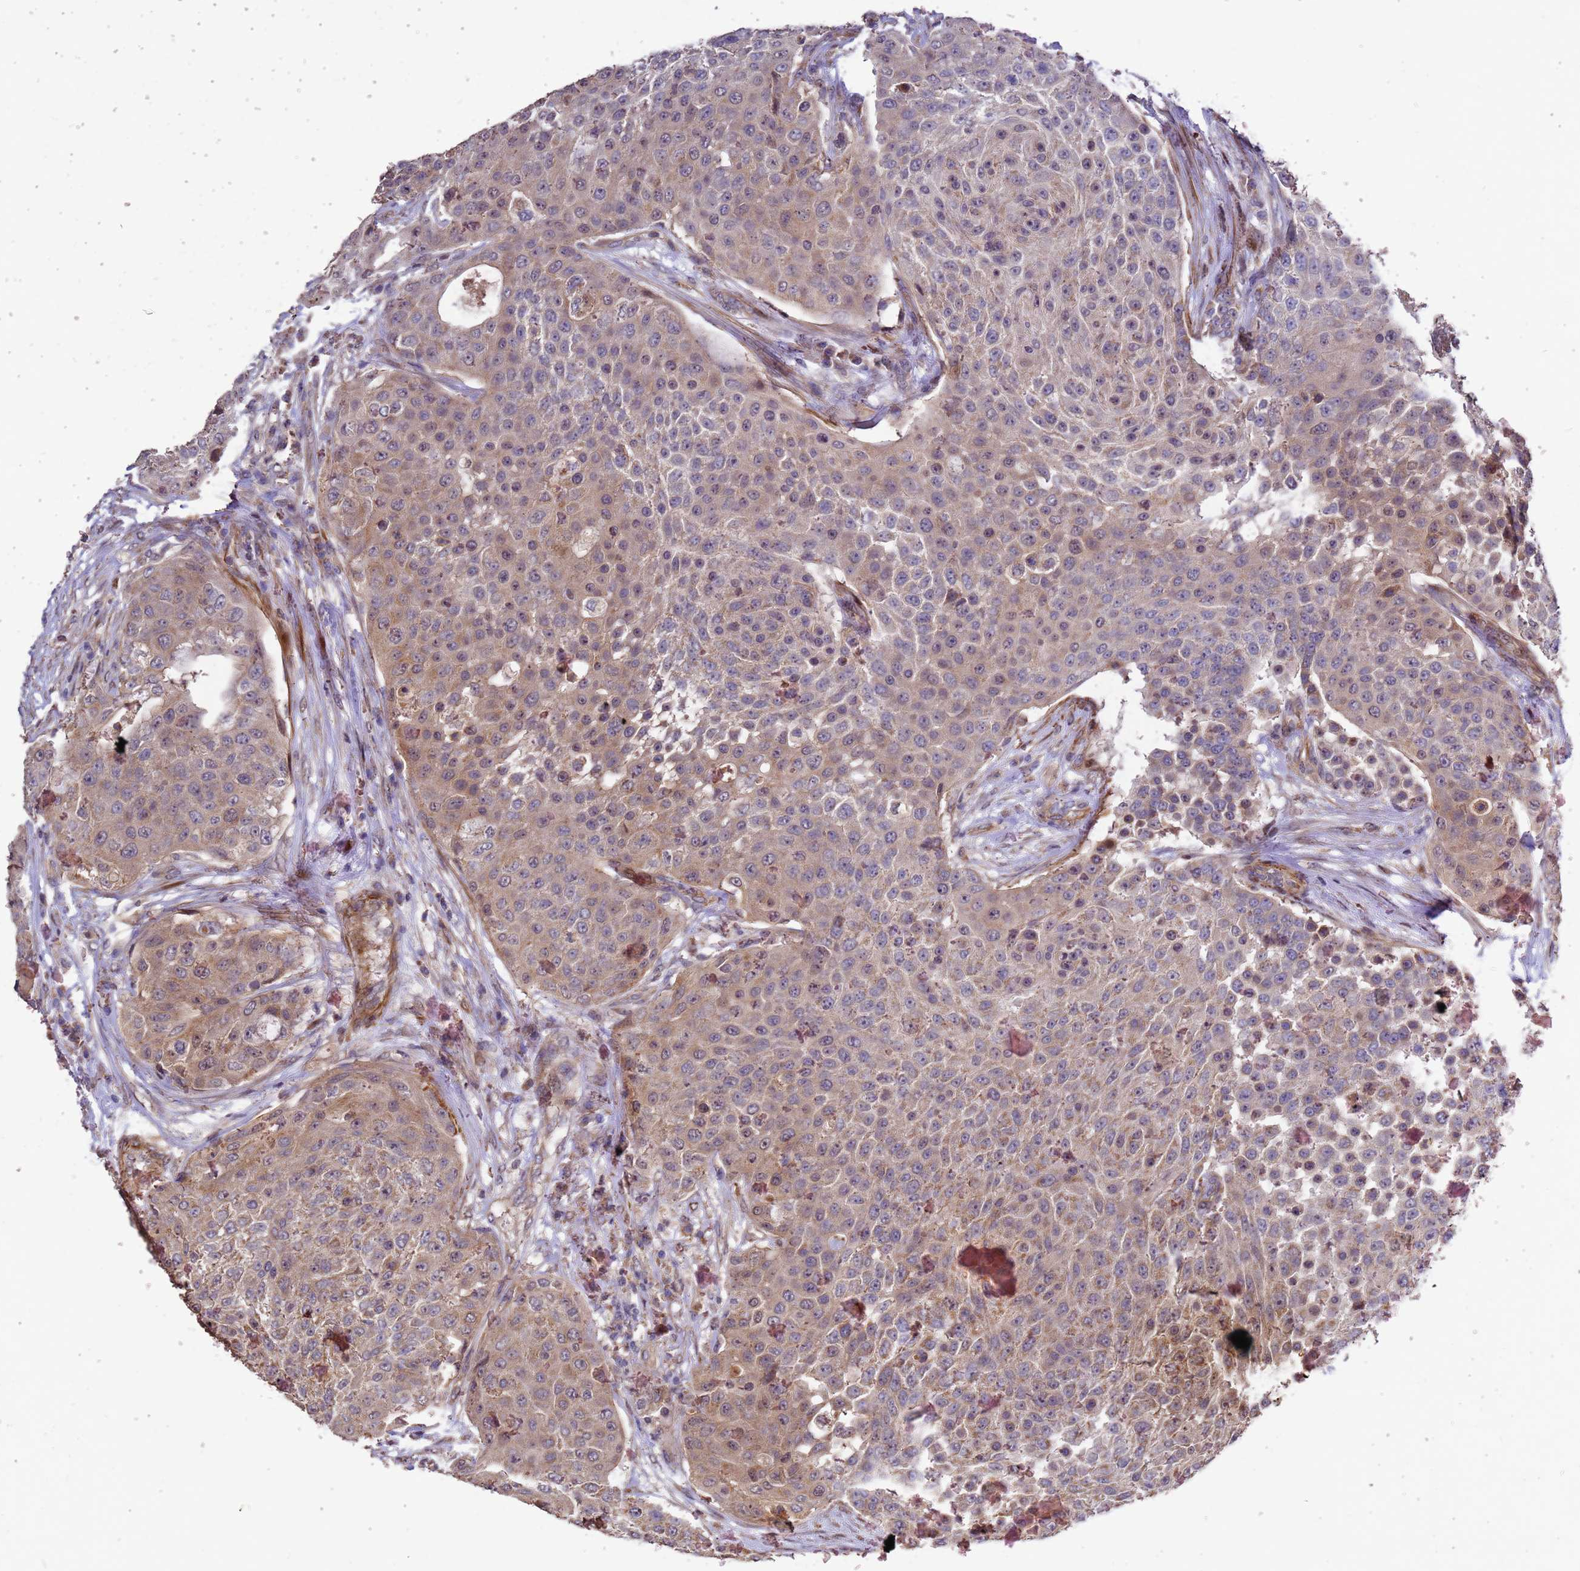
{"staining": {"intensity": "moderate", "quantity": ">75%", "location": "cytoplasmic/membranous"}, "tissue": "urothelial cancer", "cell_type": "Tumor cells", "image_type": "cancer", "snomed": [{"axis": "morphology", "description": "Urothelial carcinoma, High grade"}, {"axis": "topography", "description": "Urinary bladder"}], "caption": "Protein staining demonstrates moderate cytoplasmic/membranous positivity in about >75% of tumor cells in urothelial cancer. The protein is stained brown, and the nuclei are stained in blue (DAB IHC with brightfield microscopy, high magnification).", "gene": "RSPRY1", "patient": {"sex": "female", "age": 63}}